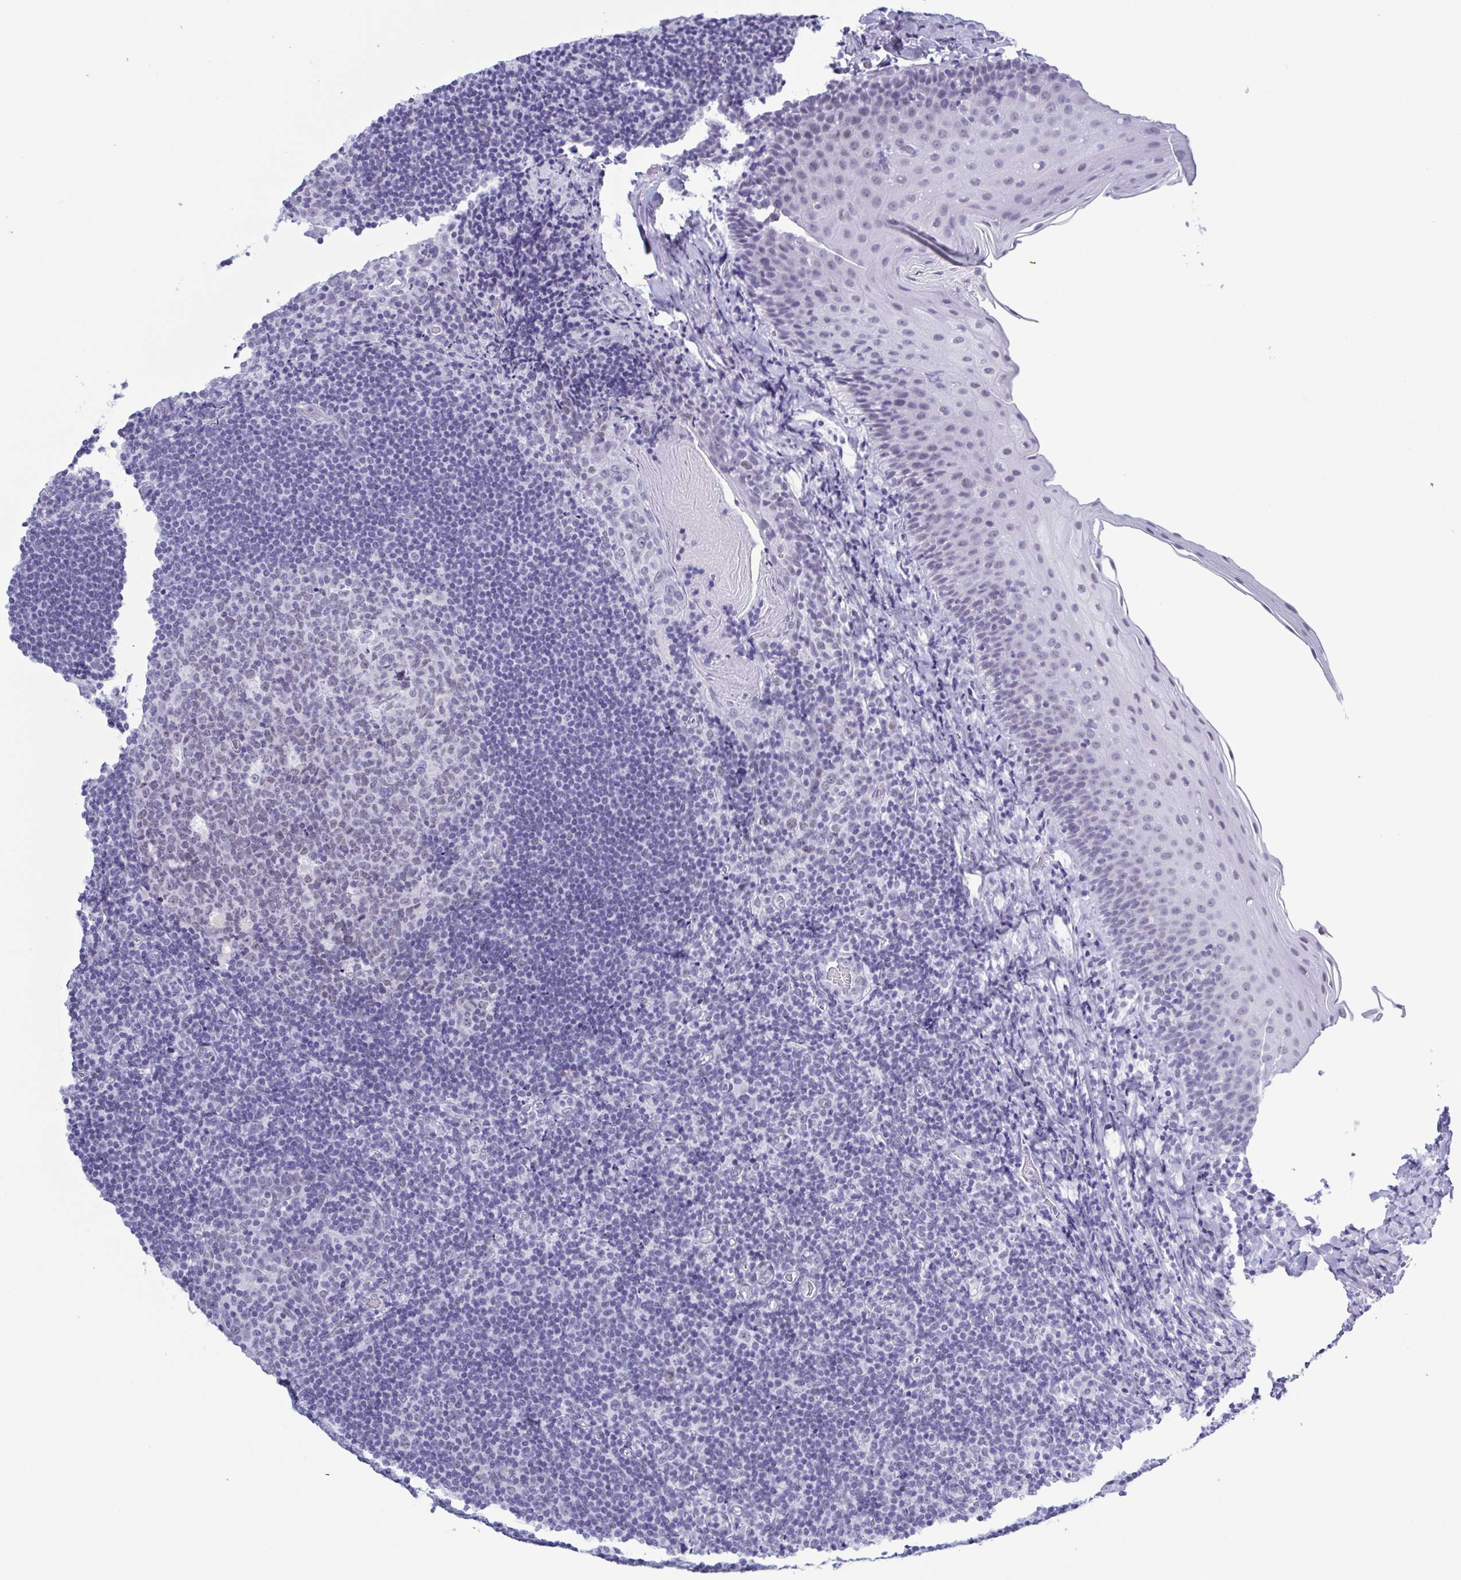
{"staining": {"intensity": "moderate", "quantity": "25%-75%", "location": "nuclear"}, "tissue": "tonsil", "cell_type": "Germinal center cells", "image_type": "normal", "snomed": [{"axis": "morphology", "description": "Normal tissue, NOS"}, {"axis": "topography", "description": "Tonsil"}], "caption": "Immunohistochemical staining of unremarkable human tonsil displays moderate nuclear protein staining in approximately 25%-75% of germinal center cells. The staining was performed using DAB, with brown indicating positive protein expression. Nuclei are stained blue with hematoxylin.", "gene": "SUGP2", "patient": {"sex": "male", "age": 17}}